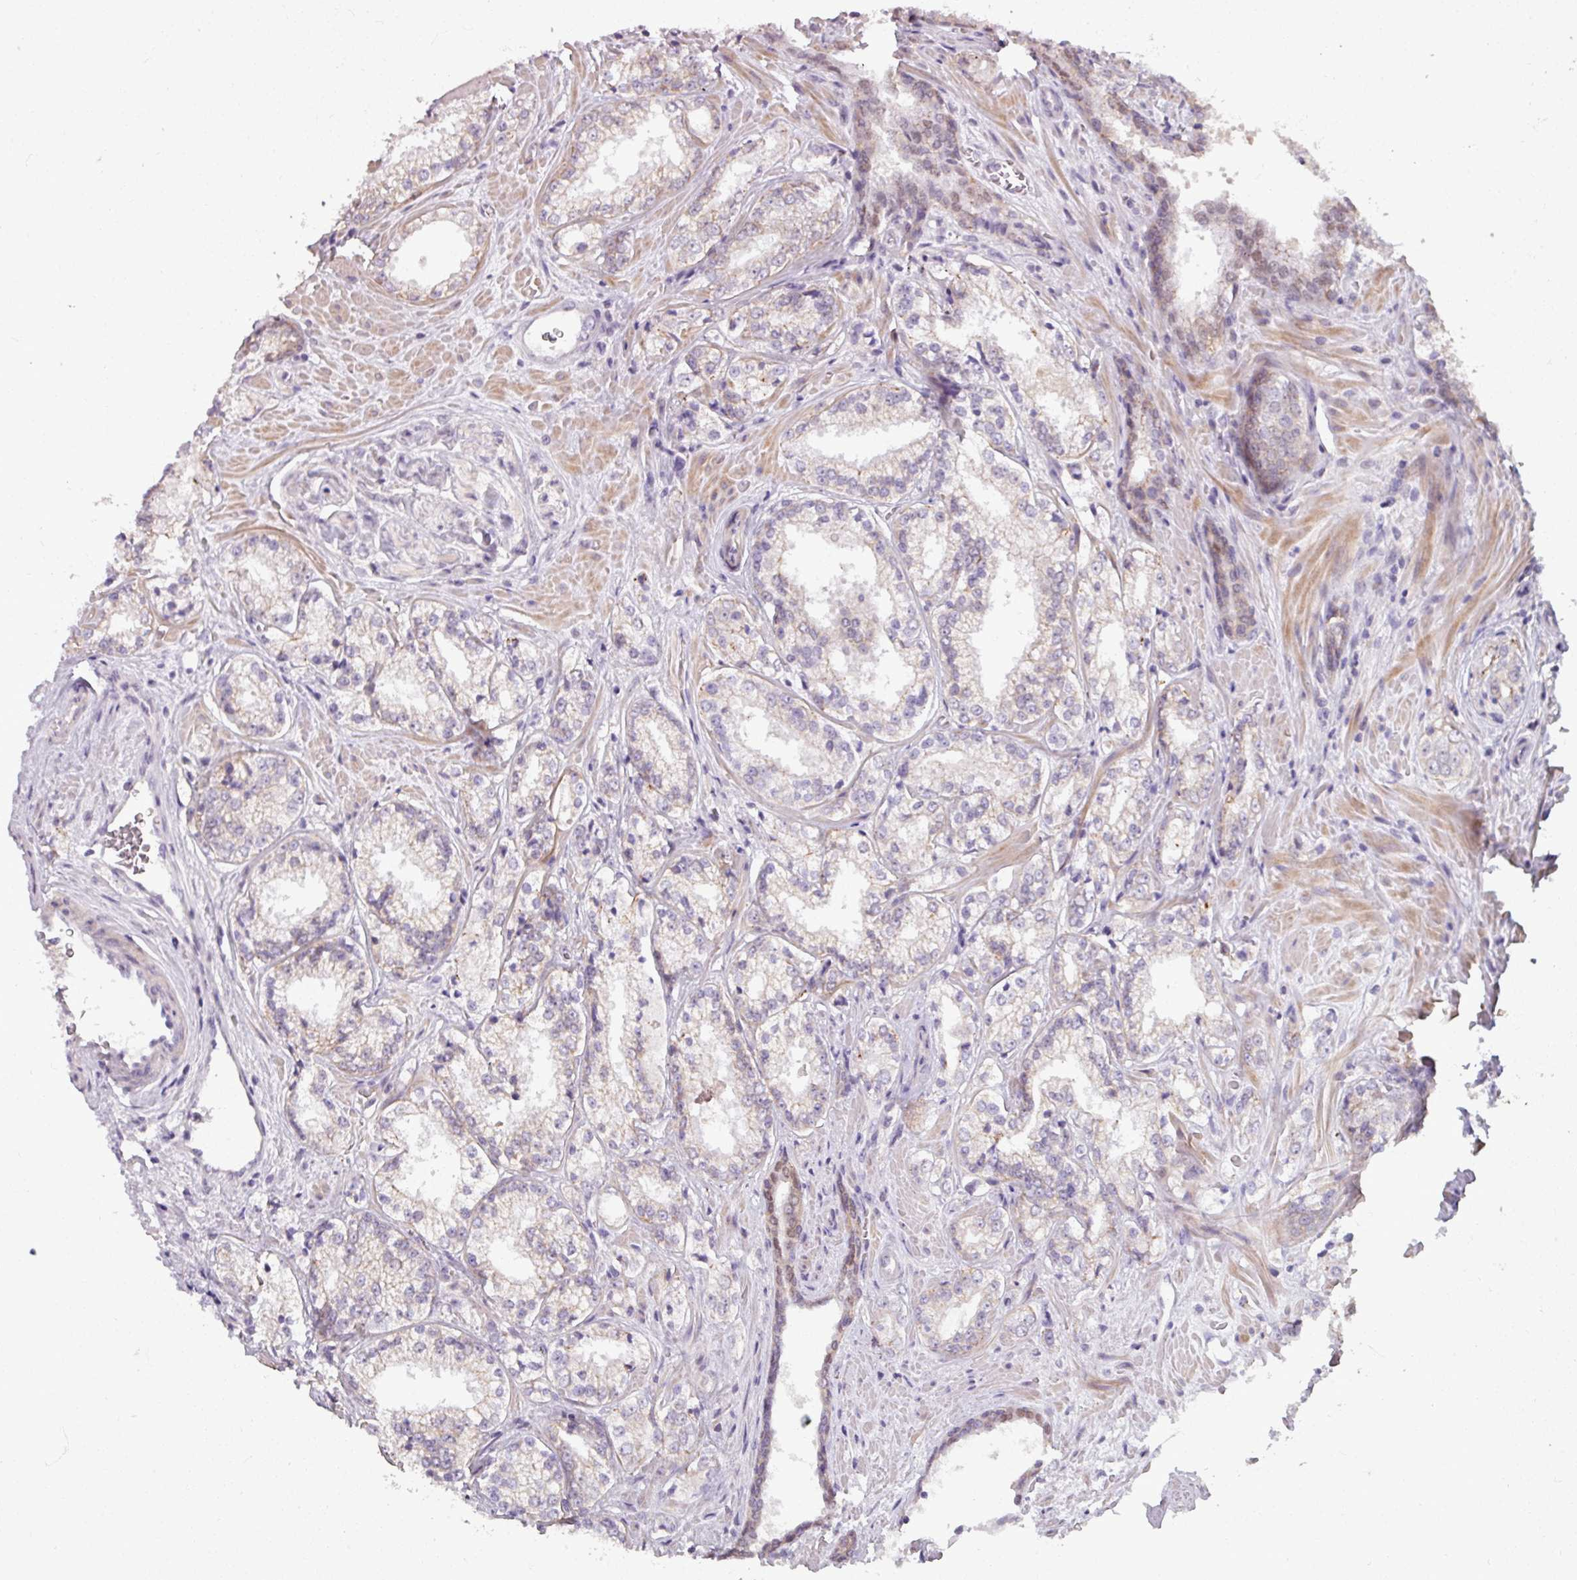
{"staining": {"intensity": "weak", "quantity": "<25%", "location": "cytoplasmic/membranous"}, "tissue": "prostate cancer", "cell_type": "Tumor cells", "image_type": "cancer", "snomed": [{"axis": "morphology", "description": "Adenocarcinoma, Low grade"}, {"axis": "topography", "description": "Prostate"}], "caption": "The immunohistochemistry (IHC) photomicrograph has no significant positivity in tumor cells of prostate cancer (low-grade adenocarcinoma) tissue. Nuclei are stained in blue.", "gene": "PNMA6A", "patient": {"sex": "male", "age": 47}}